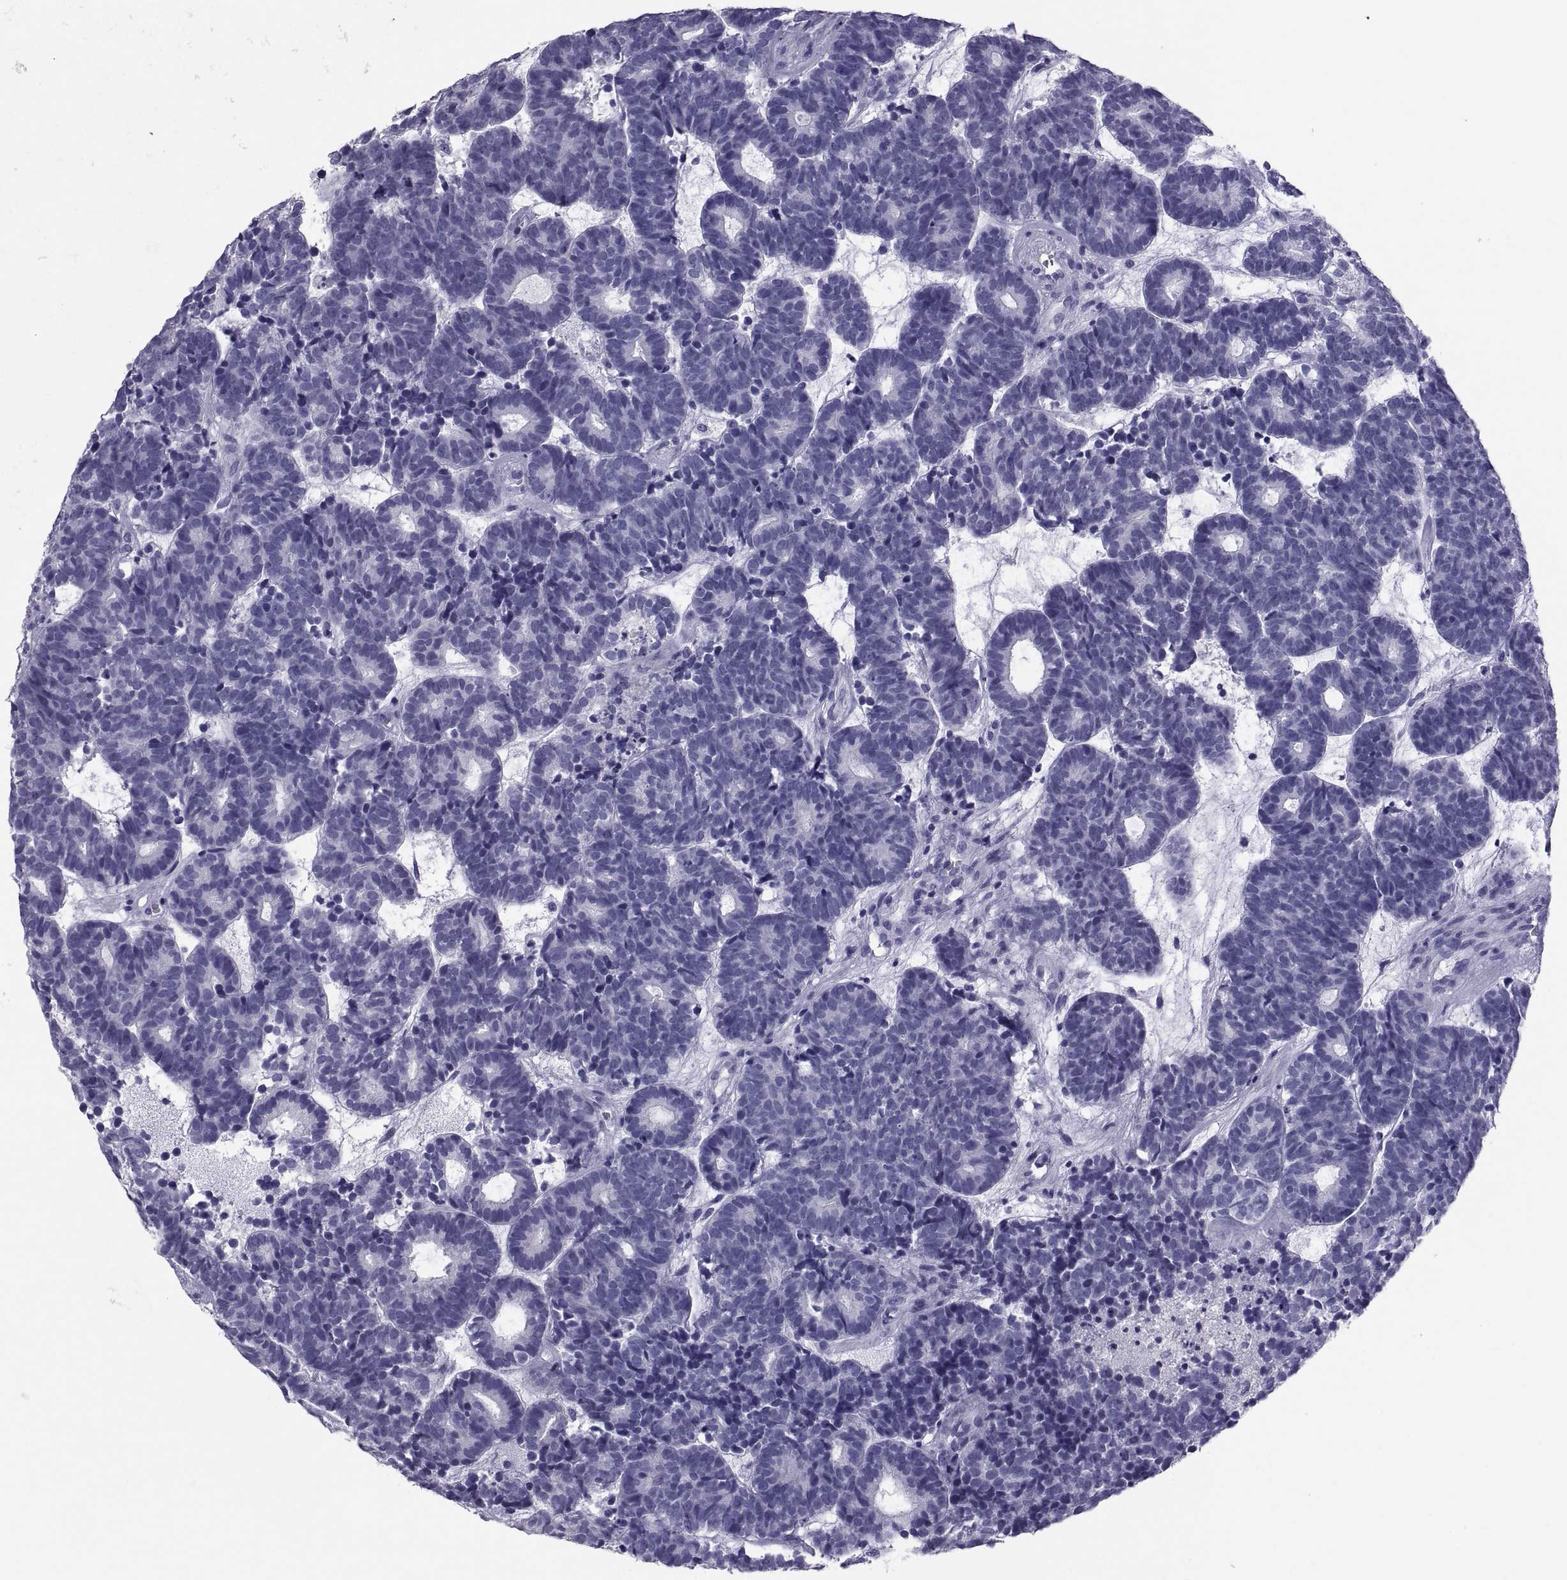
{"staining": {"intensity": "negative", "quantity": "none", "location": "none"}, "tissue": "head and neck cancer", "cell_type": "Tumor cells", "image_type": "cancer", "snomed": [{"axis": "morphology", "description": "Adenocarcinoma, NOS"}, {"axis": "topography", "description": "Head-Neck"}], "caption": "High magnification brightfield microscopy of adenocarcinoma (head and neck) stained with DAB (3,3'-diaminobenzidine) (brown) and counterstained with hematoxylin (blue): tumor cells show no significant expression.", "gene": "DEFB129", "patient": {"sex": "female", "age": 81}}